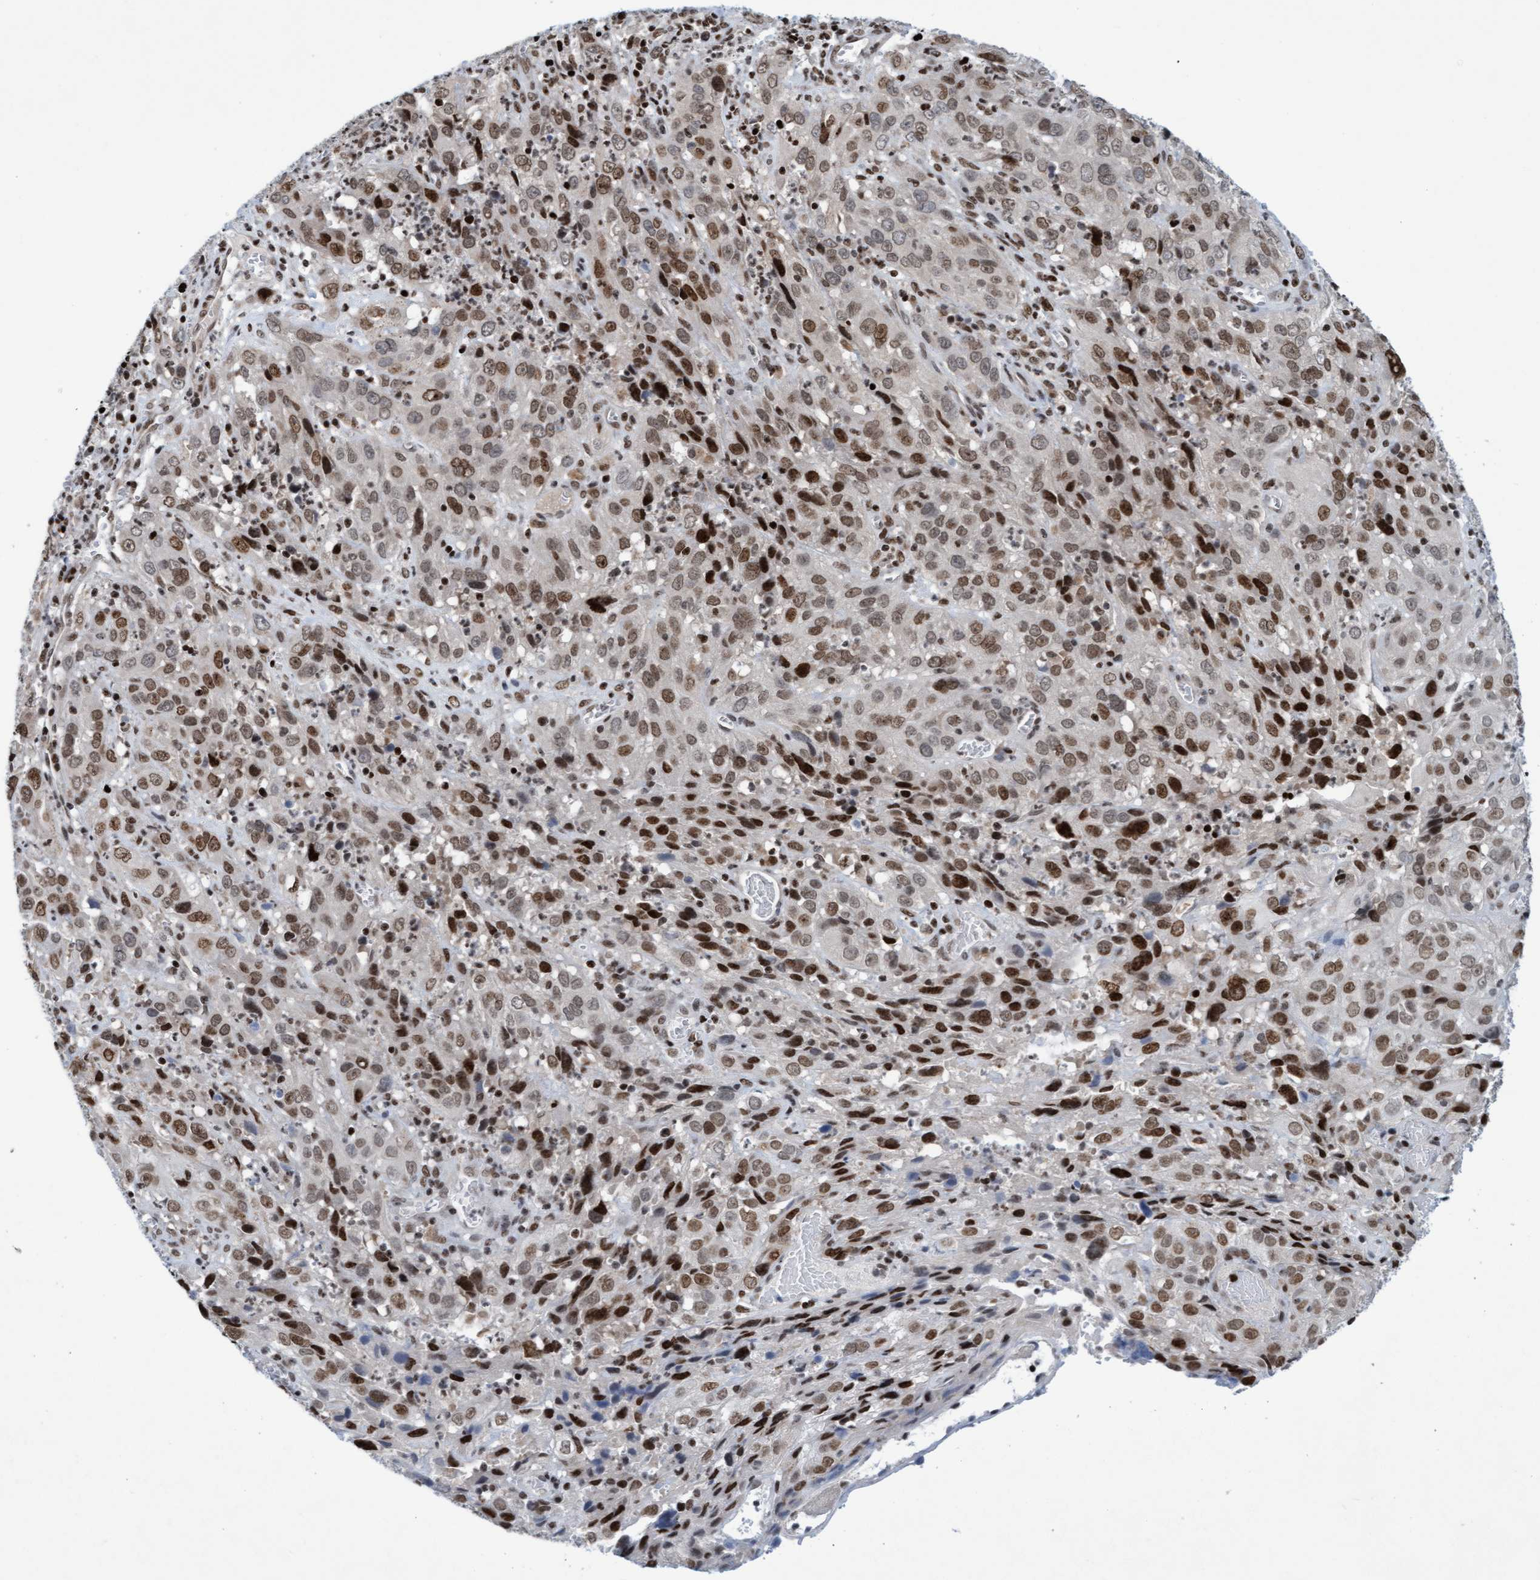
{"staining": {"intensity": "moderate", "quantity": ">75%", "location": "nuclear"}, "tissue": "cervical cancer", "cell_type": "Tumor cells", "image_type": "cancer", "snomed": [{"axis": "morphology", "description": "Squamous cell carcinoma, NOS"}, {"axis": "topography", "description": "Cervix"}], "caption": "Tumor cells reveal medium levels of moderate nuclear positivity in approximately >75% of cells in human squamous cell carcinoma (cervical). The staining was performed using DAB, with brown indicating positive protein expression. Nuclei are stained blue with hematoxylin.", "gene": "GLRX2", "patient": {"sex": "female", "age": 32}}